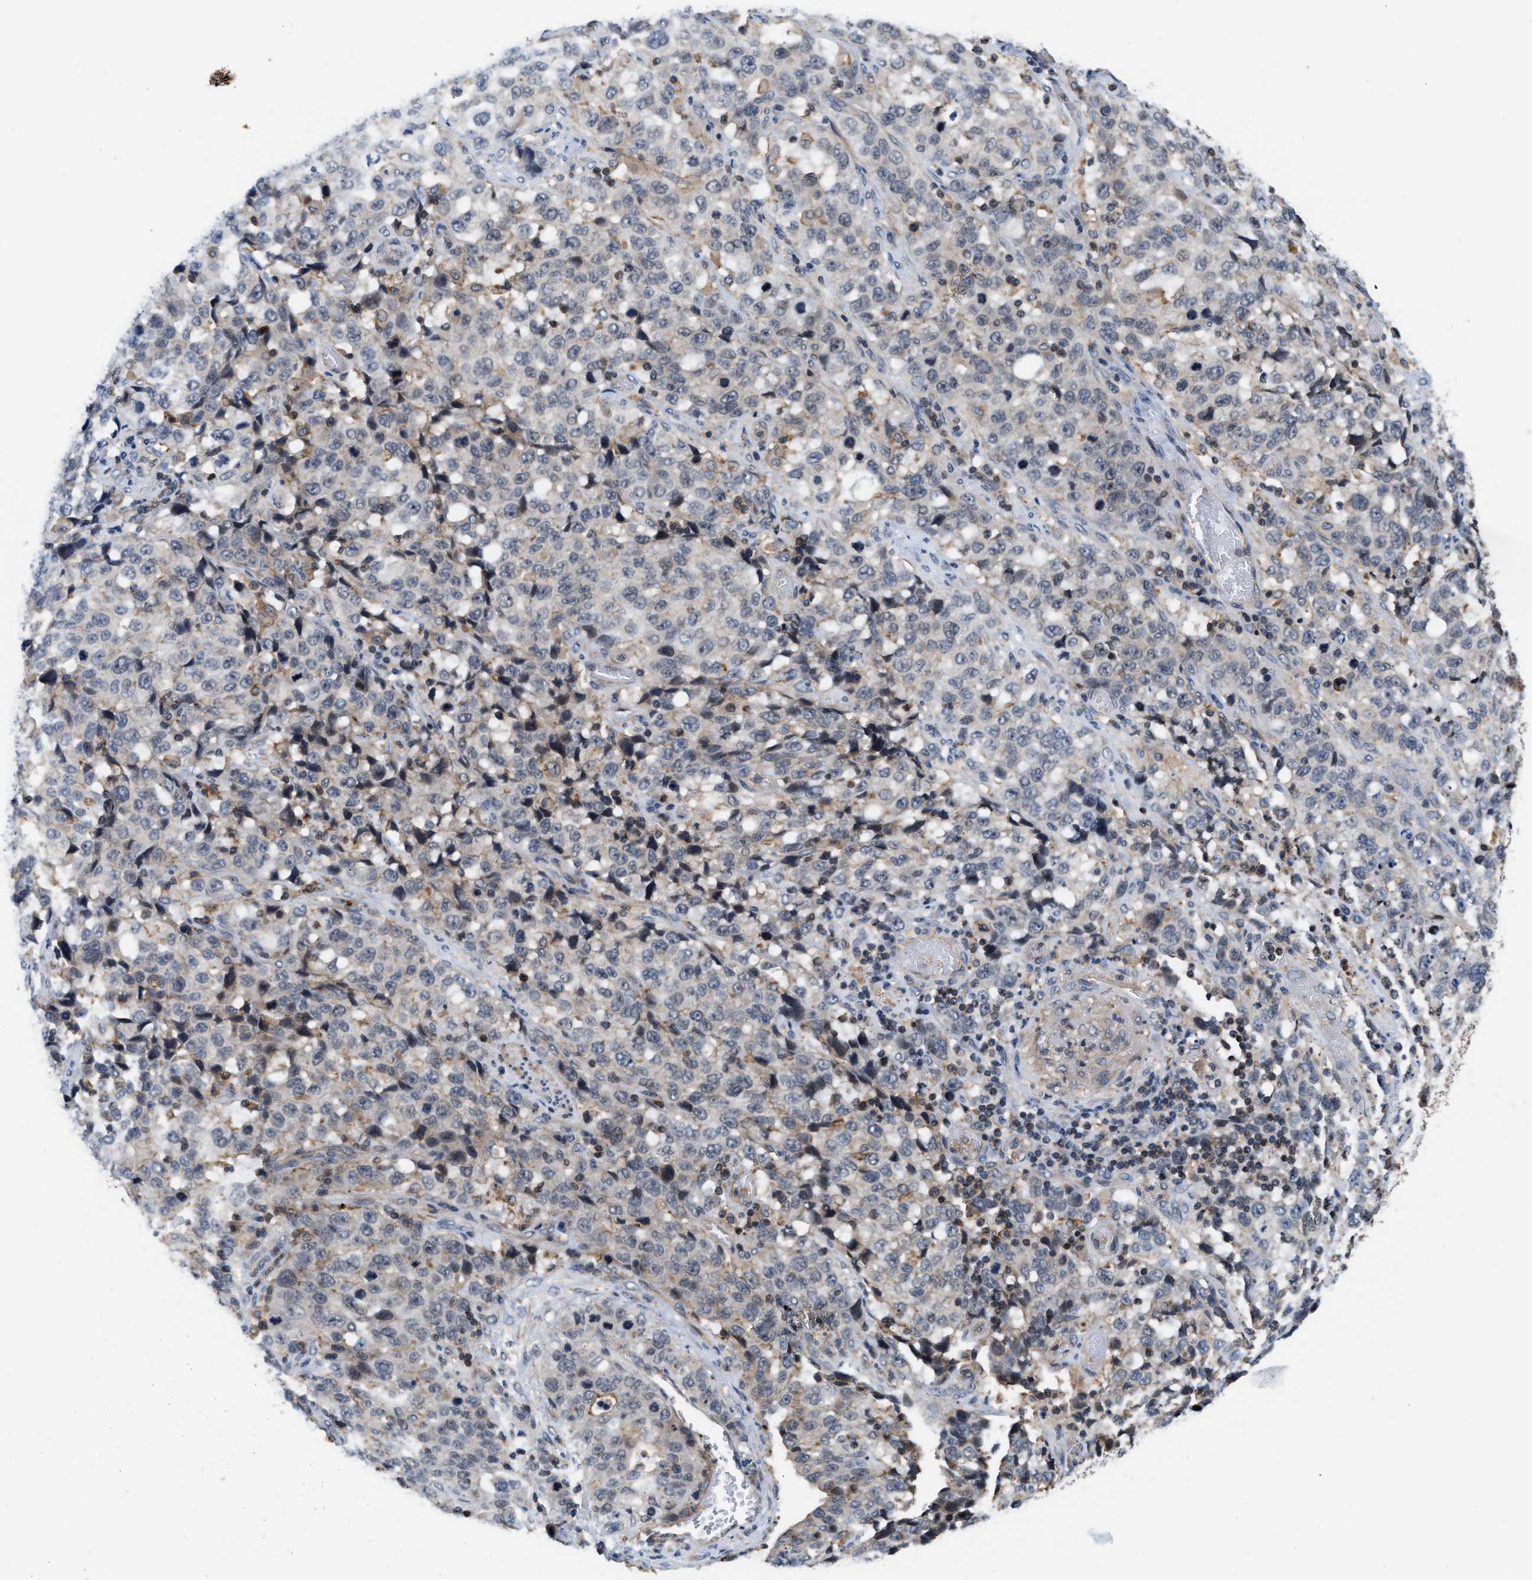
{"staining": {"intensity": "moderate", "quantity": "<25%", "location": "cytoplasmic/membranous,nuclear"}, "tissue": "stomach cancer", "cell_type": "Tumor cells", "image_type": "cancer", "snomed": [{"axis": "morphology", "description": "Normal tissue, NOS"}, {"axis": "morphology", "description": "Adenocarcinoma, NOS"}, {"axis": "topography", "description": "Stomach"}], "caption": "The histopathology image reveals staining of stomach cancer, revealing moderate cytoplasmic/membranous and nuclear protein positivity (brown color) within tumor cells.", "gene": "STAU2", "patient": {"sex": "male", "age": 48}}